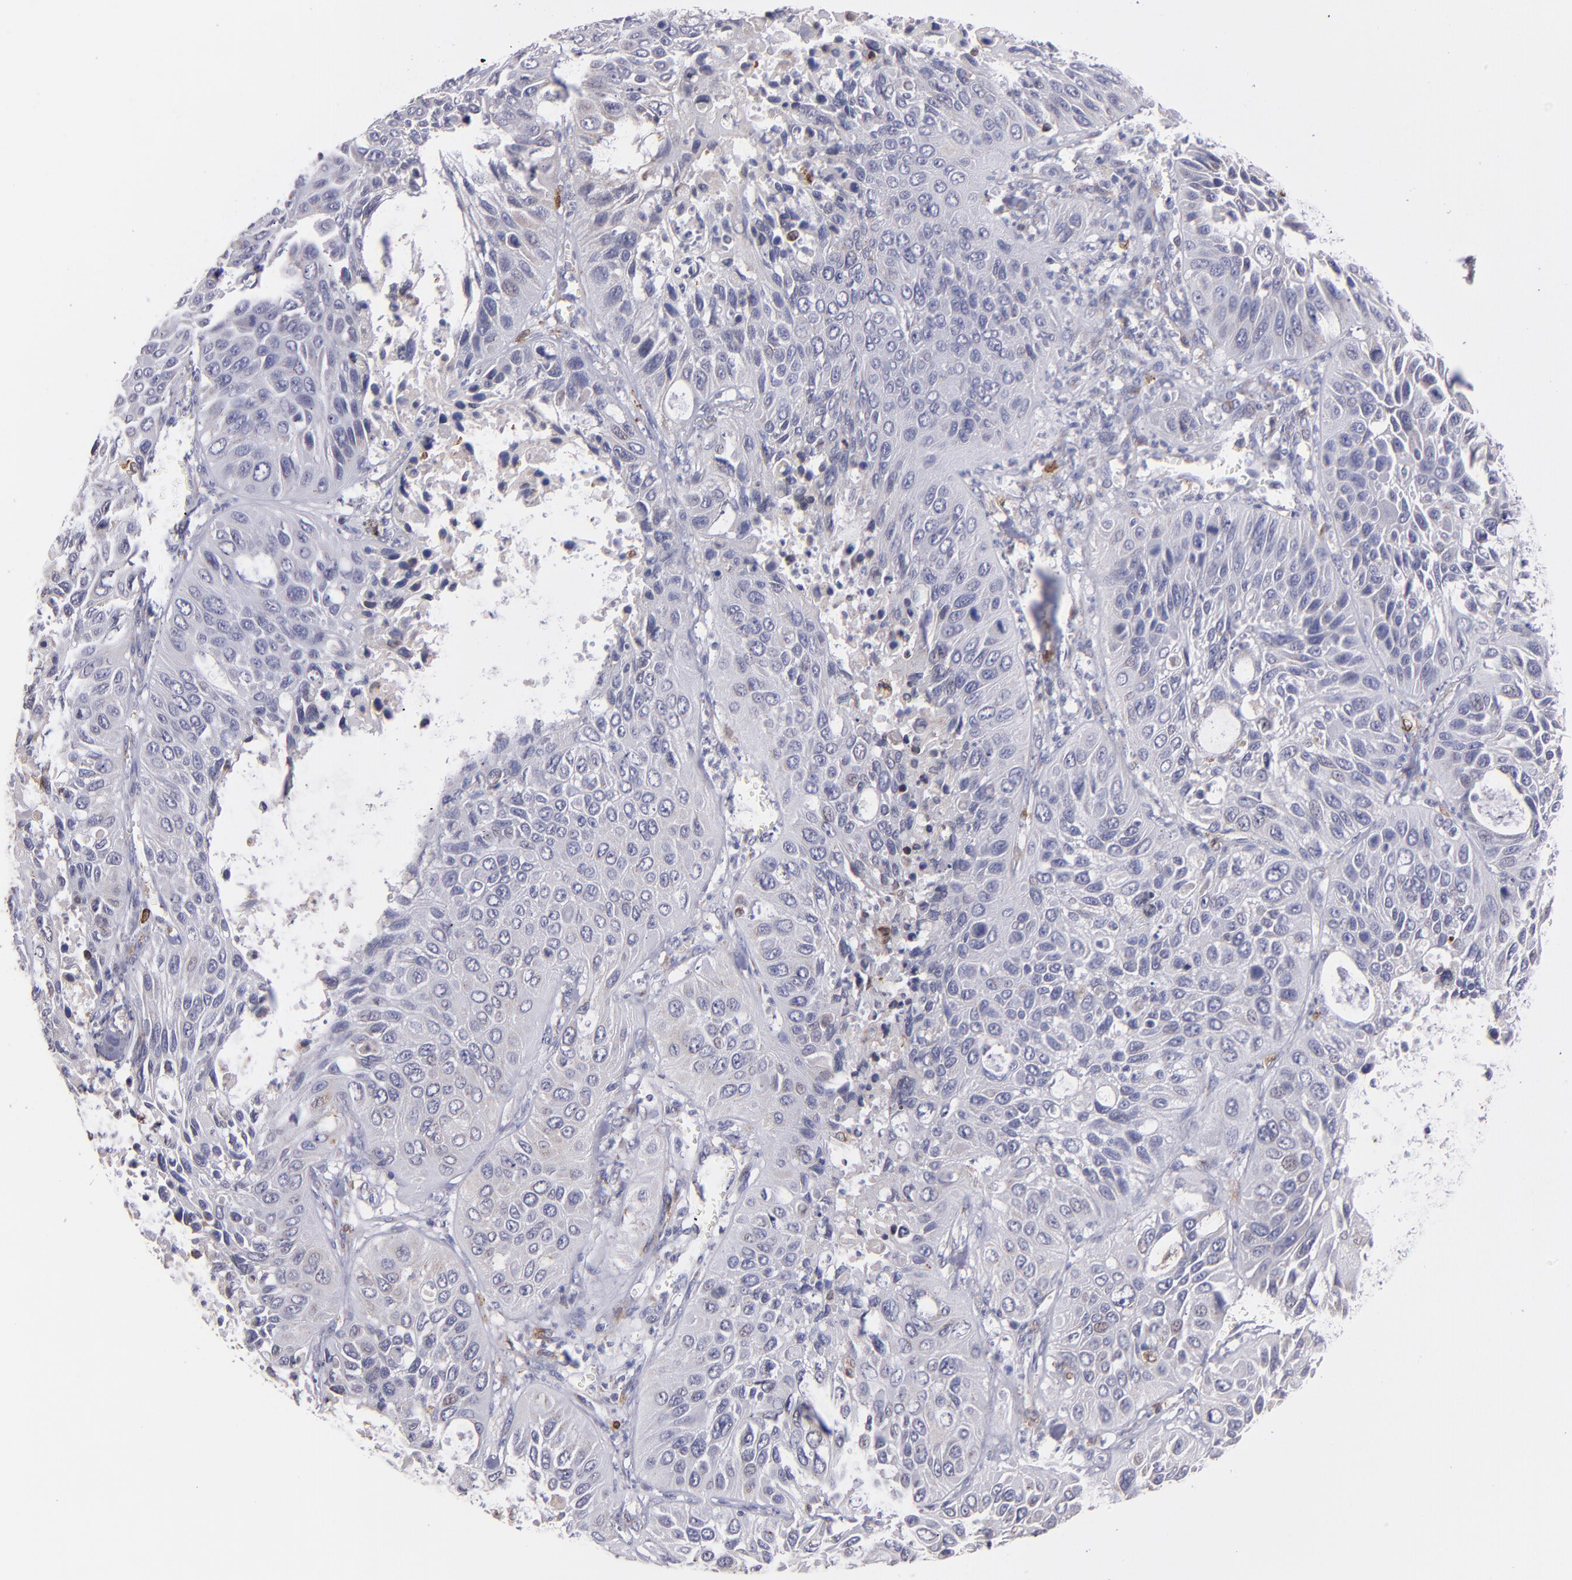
{"staining": {"intensity": "negative", "quantity": "none", "location": "none"}, "tissue": "lung cancer", "cell_type": "Tumor cells", "image_type": "cancer", "snomed": [{"axis": "morphology", "description": "Squamous cell carcinoma, NOS"}, {"axis": "topography", "description": "Lung"}], "caption": "A photomicrograph of human lung squamous cell carcinoma is negative for staining in tumor cells.", "gene": "PTGS1", "patient": {"sex": "female", "age": 76}}